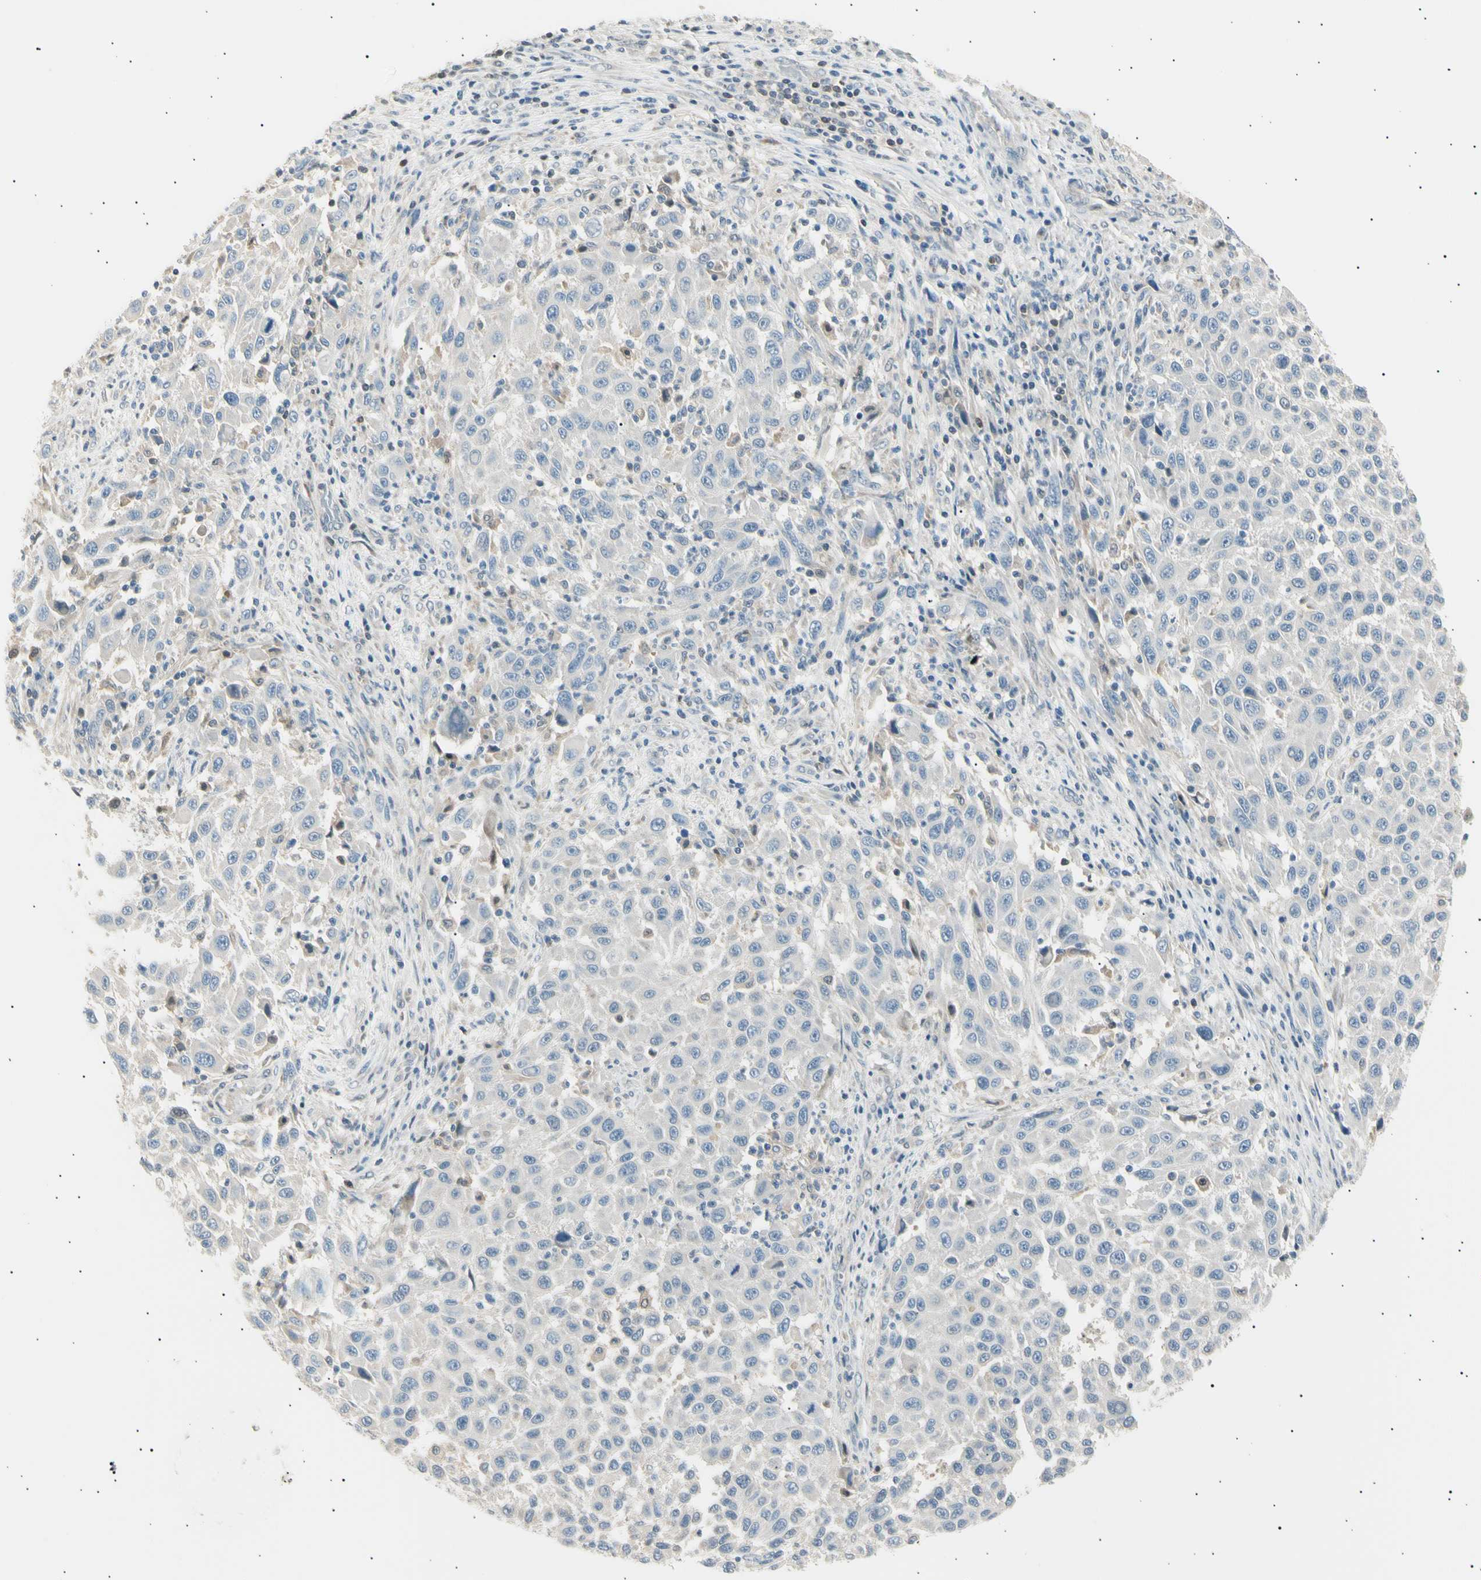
{"staining": {"intensity": "negative", "quantity": "none", "location": "none"}, "tissue": "melanoma", "cell_type": "Tumor cells", "image_type": "cancer", "snomed": [{"axis": "morphology", "description": "Malignant melanoma, Metastatic site"}, {"axis": "topography", "description": "Lymph node"}], "caption": "This photomicrograph is of malignant melanoma (metastatic site) stained with IHC to label a protein in brown with the nuclei are counter-stained blue. There is no expression in tumor cells. (DAB IHC, high magnification).", "gene": "LHPP", "patient": {"sex": "male", "age": 61}}